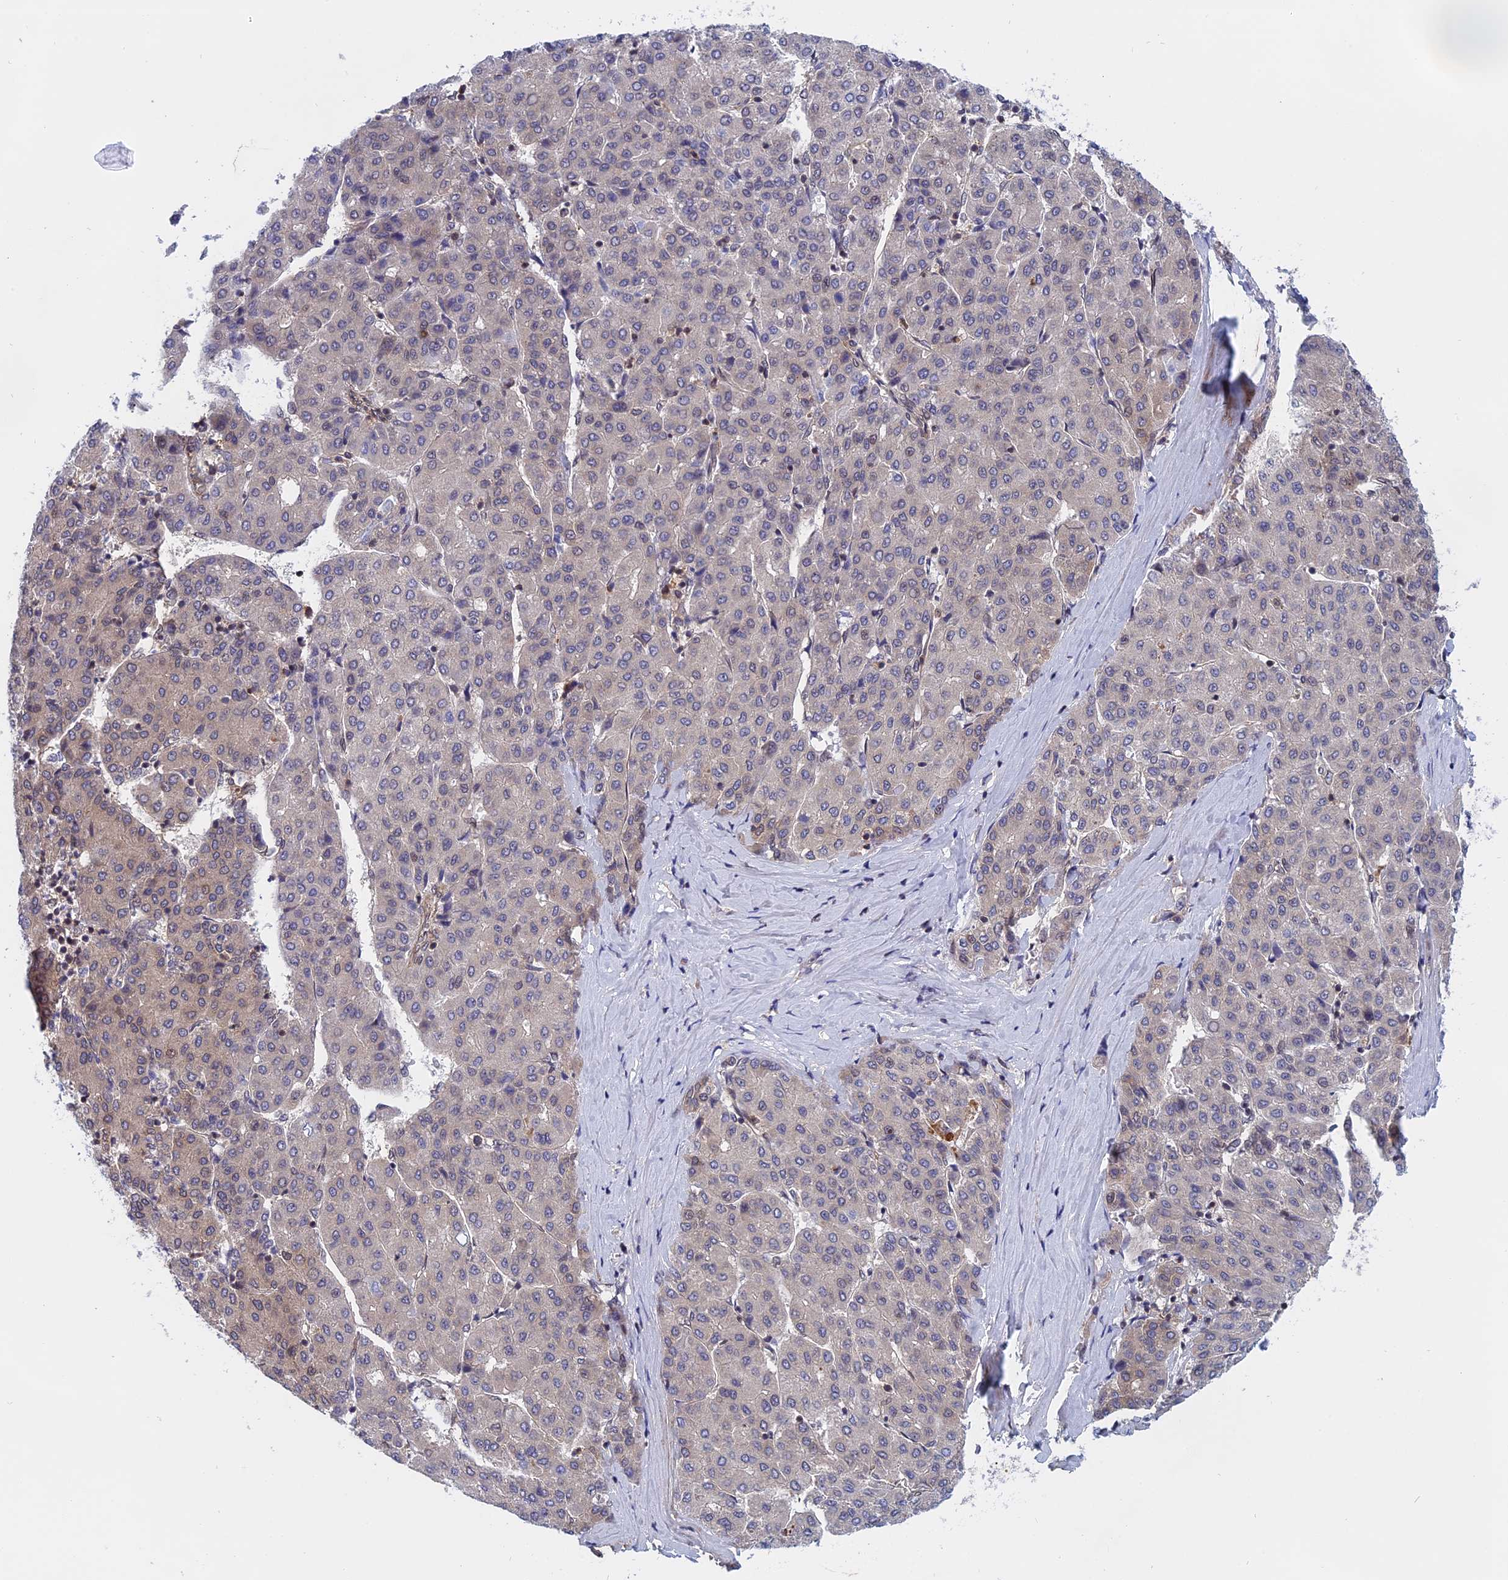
{"staining": {"intensity": "negative", "quantity": "none", "location": "none"}, "tissue": "liver cancer", "cell_type": "Tumor cells", "image_type": "cancer", "snomed": [{"axis": "morphology", "description": "Carcinoma, Hepatocellular, NOS"}, {"axis": "topography", "description": "Liver"}], "caption": "DAB (3,3'-diaminobenzidine) immunohistochemical staining of human liver cancer (hepatocellular carcinoma) displays no significant positivity in tumor cells. Brightfield microscopy of immunohistochemistry stained with DAB (3,3'-diaminobenzidine) (brown) and hematoxylin (blue), captured at high magnification.", "gene": "NAA10", "patient": {"sex": "male", "age": 65}}